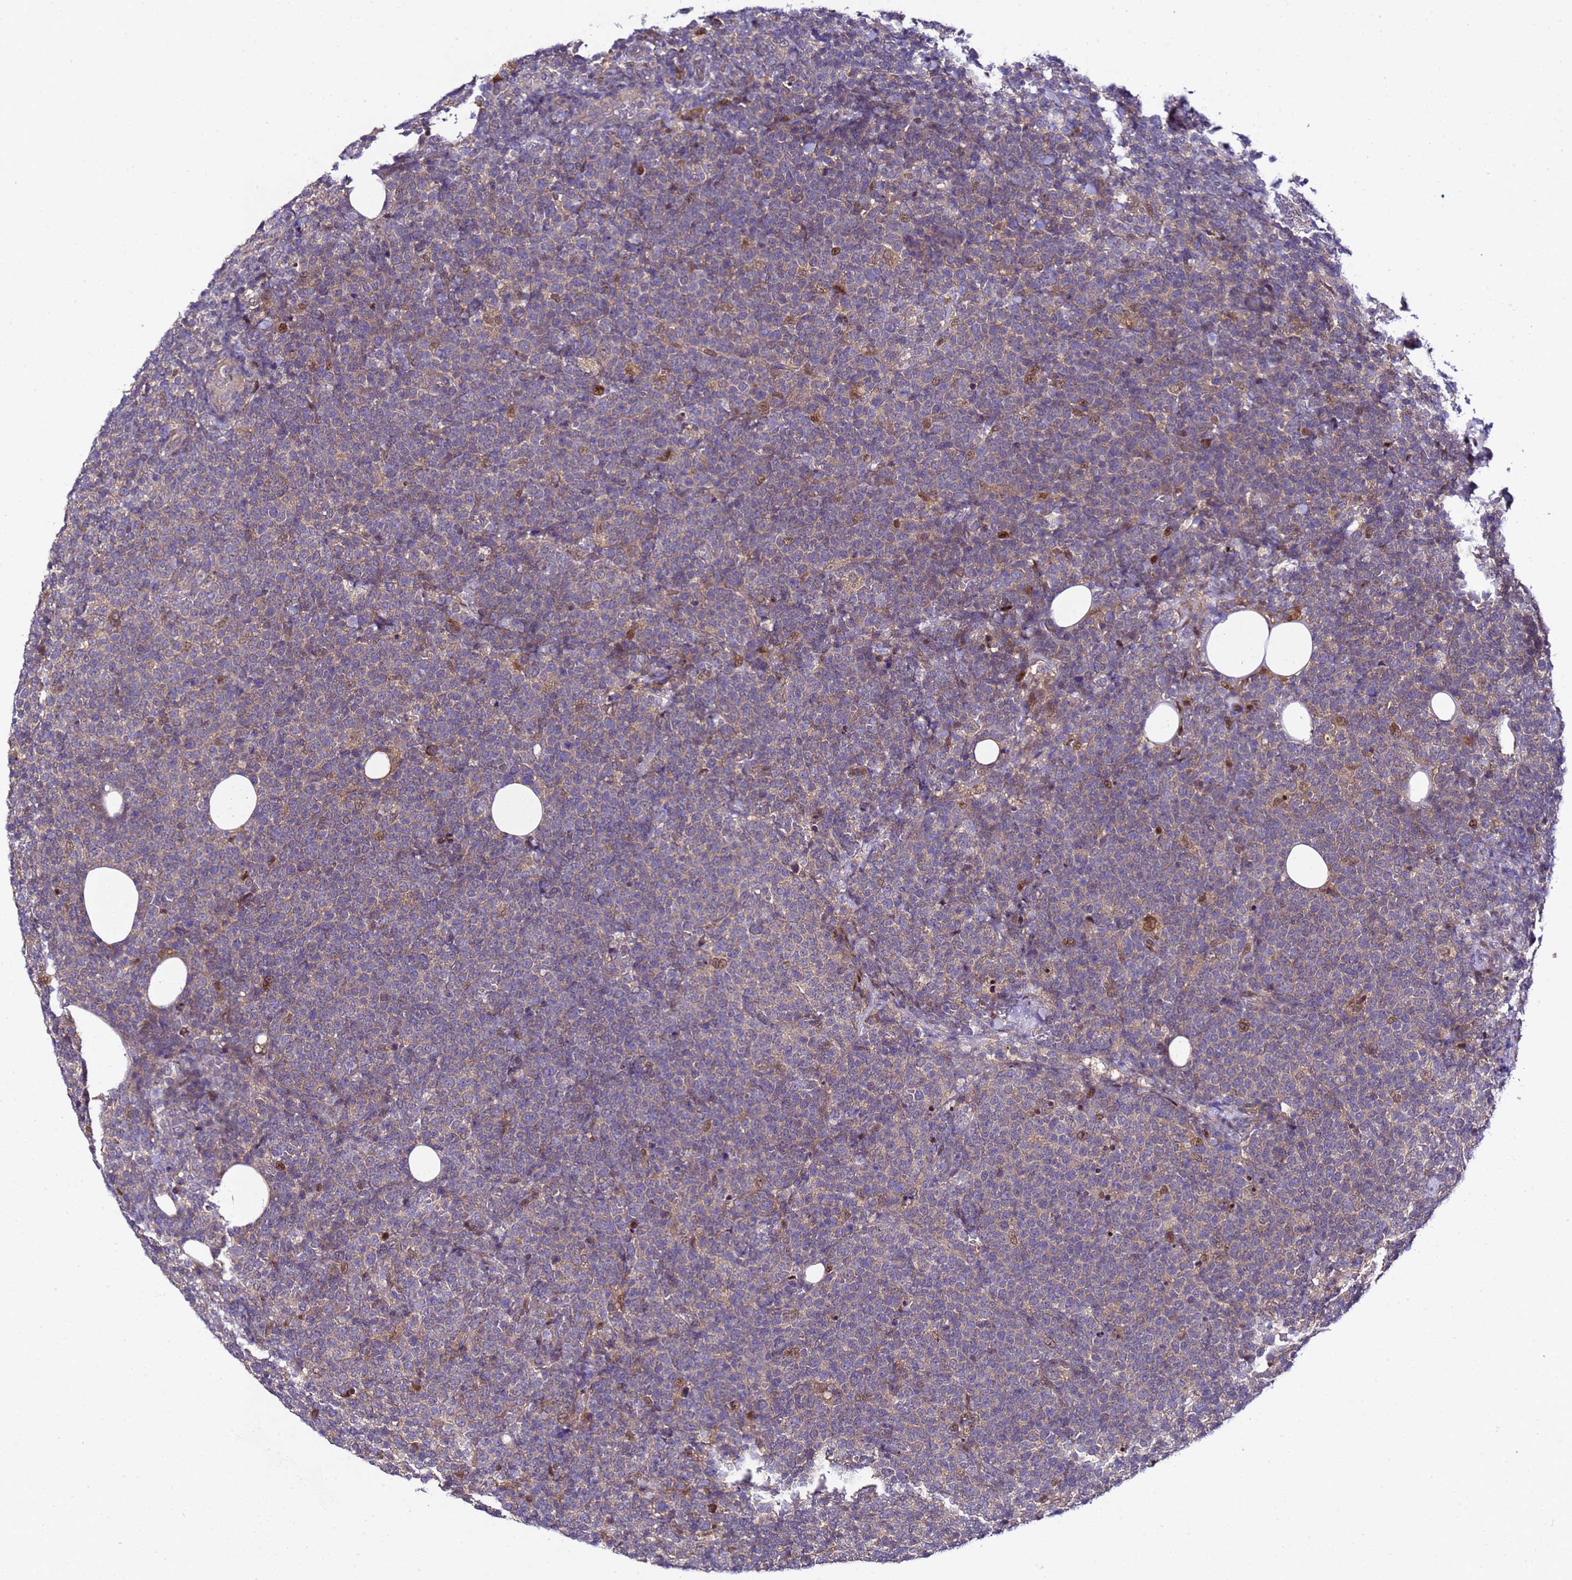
{"staining": {"intensity": "negative", "quantity": "none", "location": "none"}, "tissue": "lymphoma", "cell_type": "Tumor cells", "image_type": "cancer", "snomed": [{"axis": "morphology", "description": "Malignant lymphoma, non-Hodgkin's type, High grade"}, {"axis": "topography", "description": "Lymph node"}], "caption": "Histopathology image shows no protein positivity in tumor cells of high-grade malignant lymphoma, non-Hodgkin's type tissue. (Brightfield microscopy of DAB (3,3'-diaminobenzidine) IHC at high magnification).", "gene": "ALG3", "patient": {"sex": "male", "age": 61}}